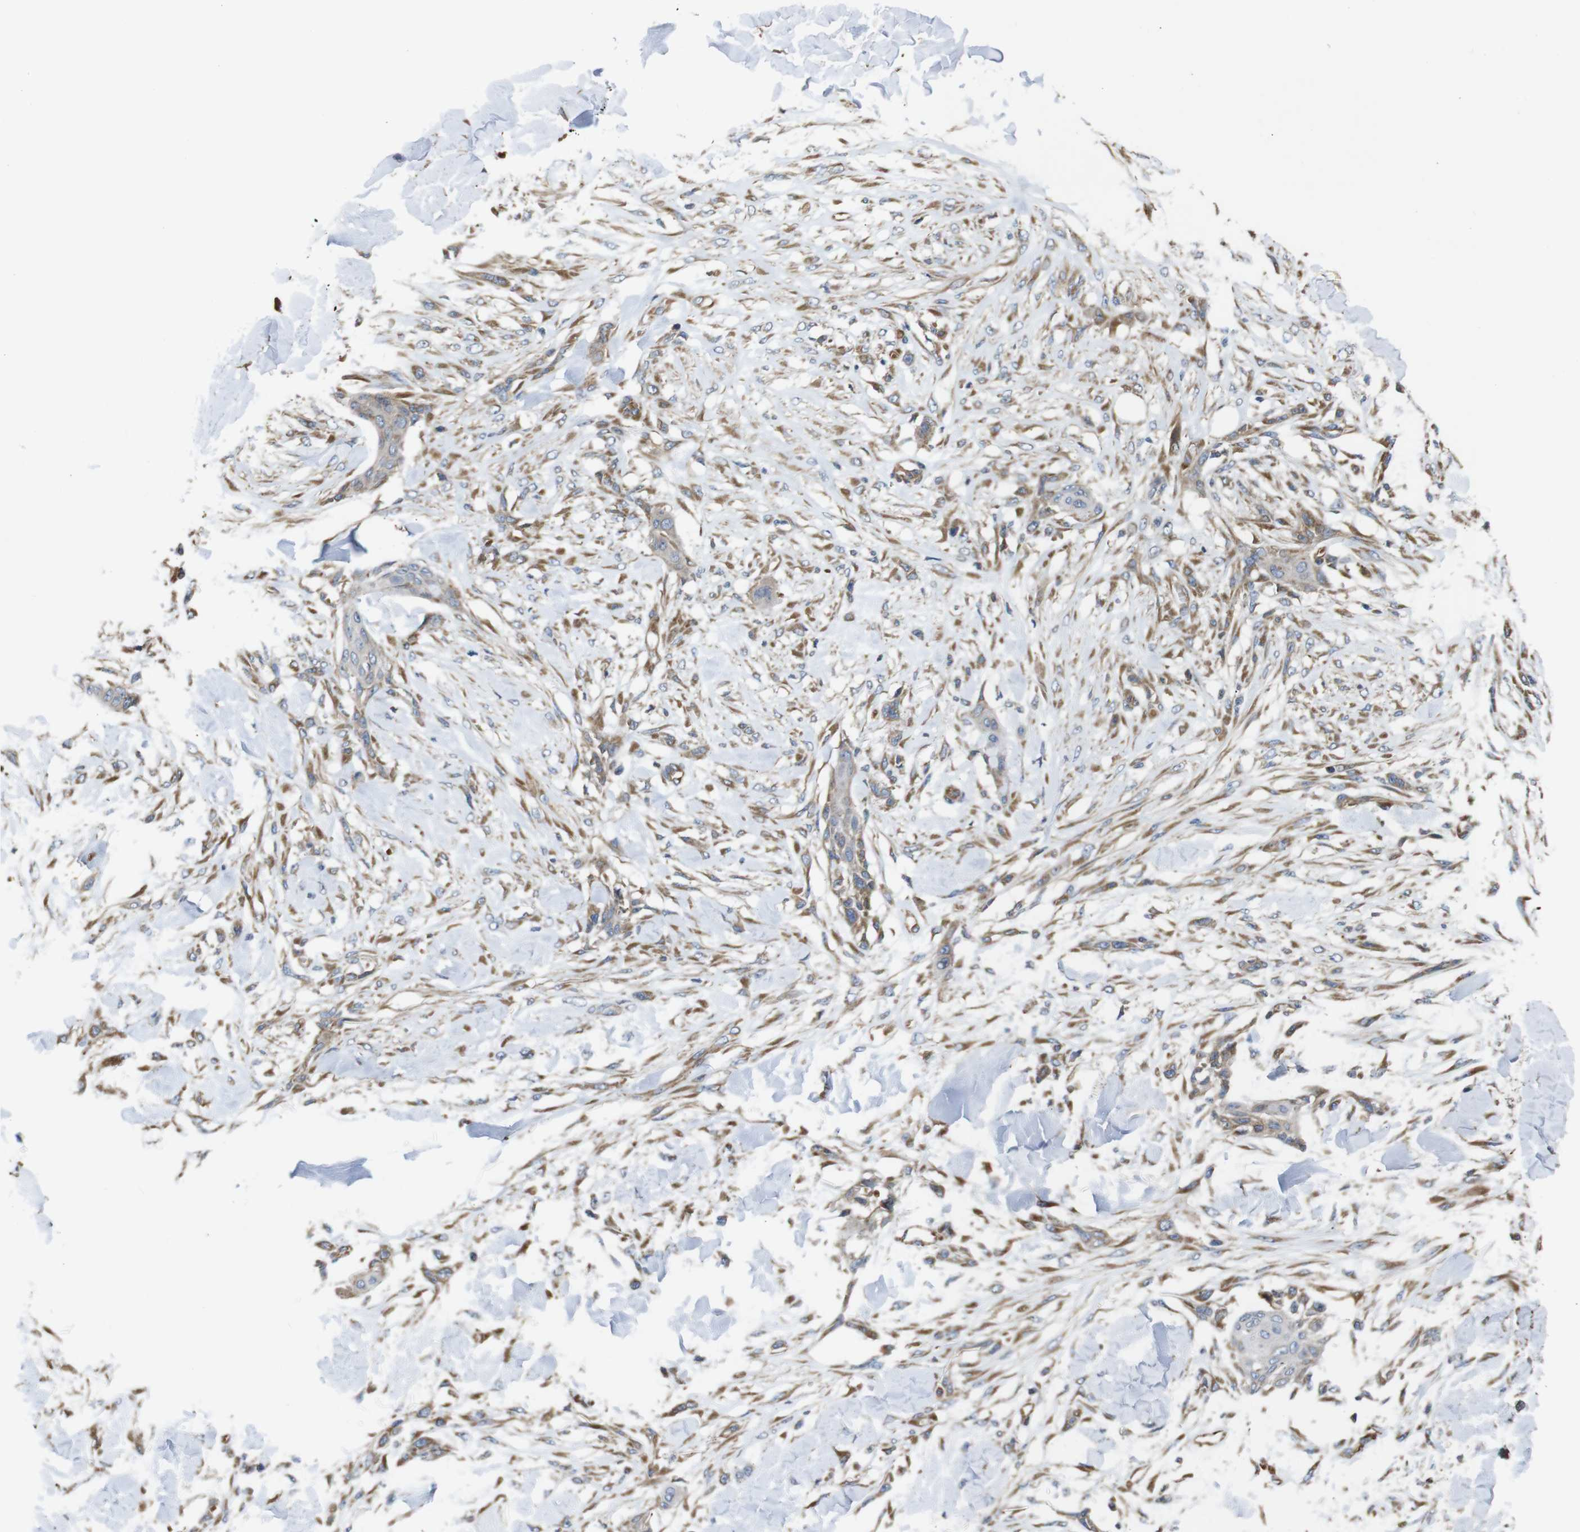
{"staining": {"intensity": "moderate", "quantity": ">75%", "location": "cytoplasmic/membranous"}, "tissue": "skin cancer", "cell_type": "Tumor cells", "image_type": "cancer", "snomed": [{"axis": "morphology", "description": "Squamous cell carcinoma, NOS"}, {"axis": "topography", "description": "Skin"}], "caption": "Immunohistochemical staining of human skin squamous cell carcinoma demonstrates medium levels of moderate cytoplasmic/membranous protein staining in approximately >75% of tumor cells.", "gene": "POMK", "patient": {"sex": "female", "age": 59}}